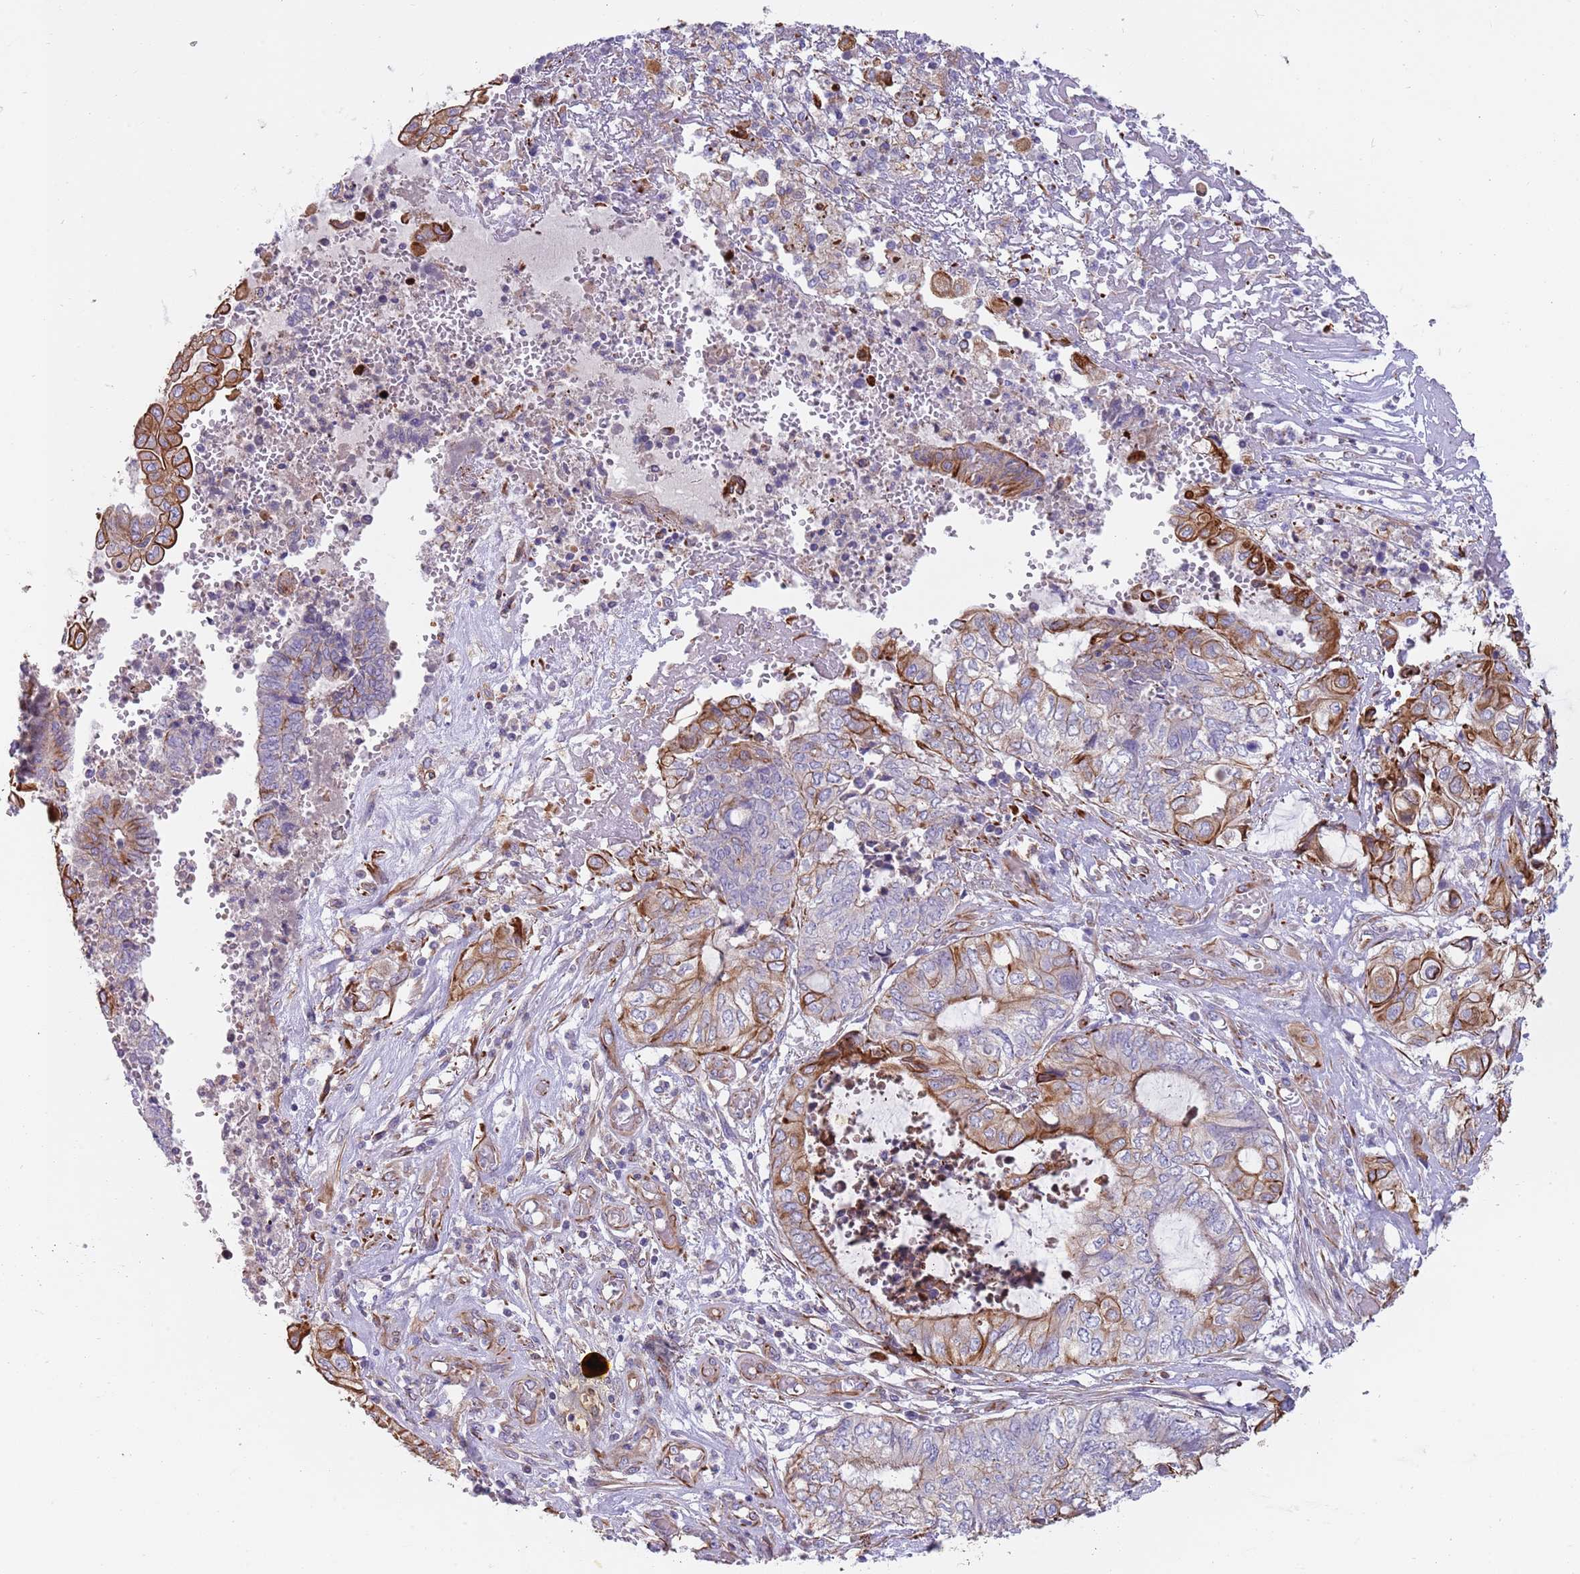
{"staining": {"intensity": "moderate", "quantity": "25%-75%", "location": "cytoplasmic/membranous"}, "tissue": "endometrial cancer", "cell_type": "Tumor cells", "image_type": "cancer", "snomed": [{"axis": "morphology", "description": "Adenocarcinoma, NOS"}, {"axis": "topography", "description": "Uterus"}, {"axis": "topography", "description": "Endometrium"}], "caption": "Moderate cytoplasmic/membranous expression for a protein is appreciated in about 25%-75% of tumor cells of endometrial cancer (adenocarcinoma) using immunohistochemistry (IHC).", "gene": "MOGAT1", "patient": {"sex": "female", "age": 70}}